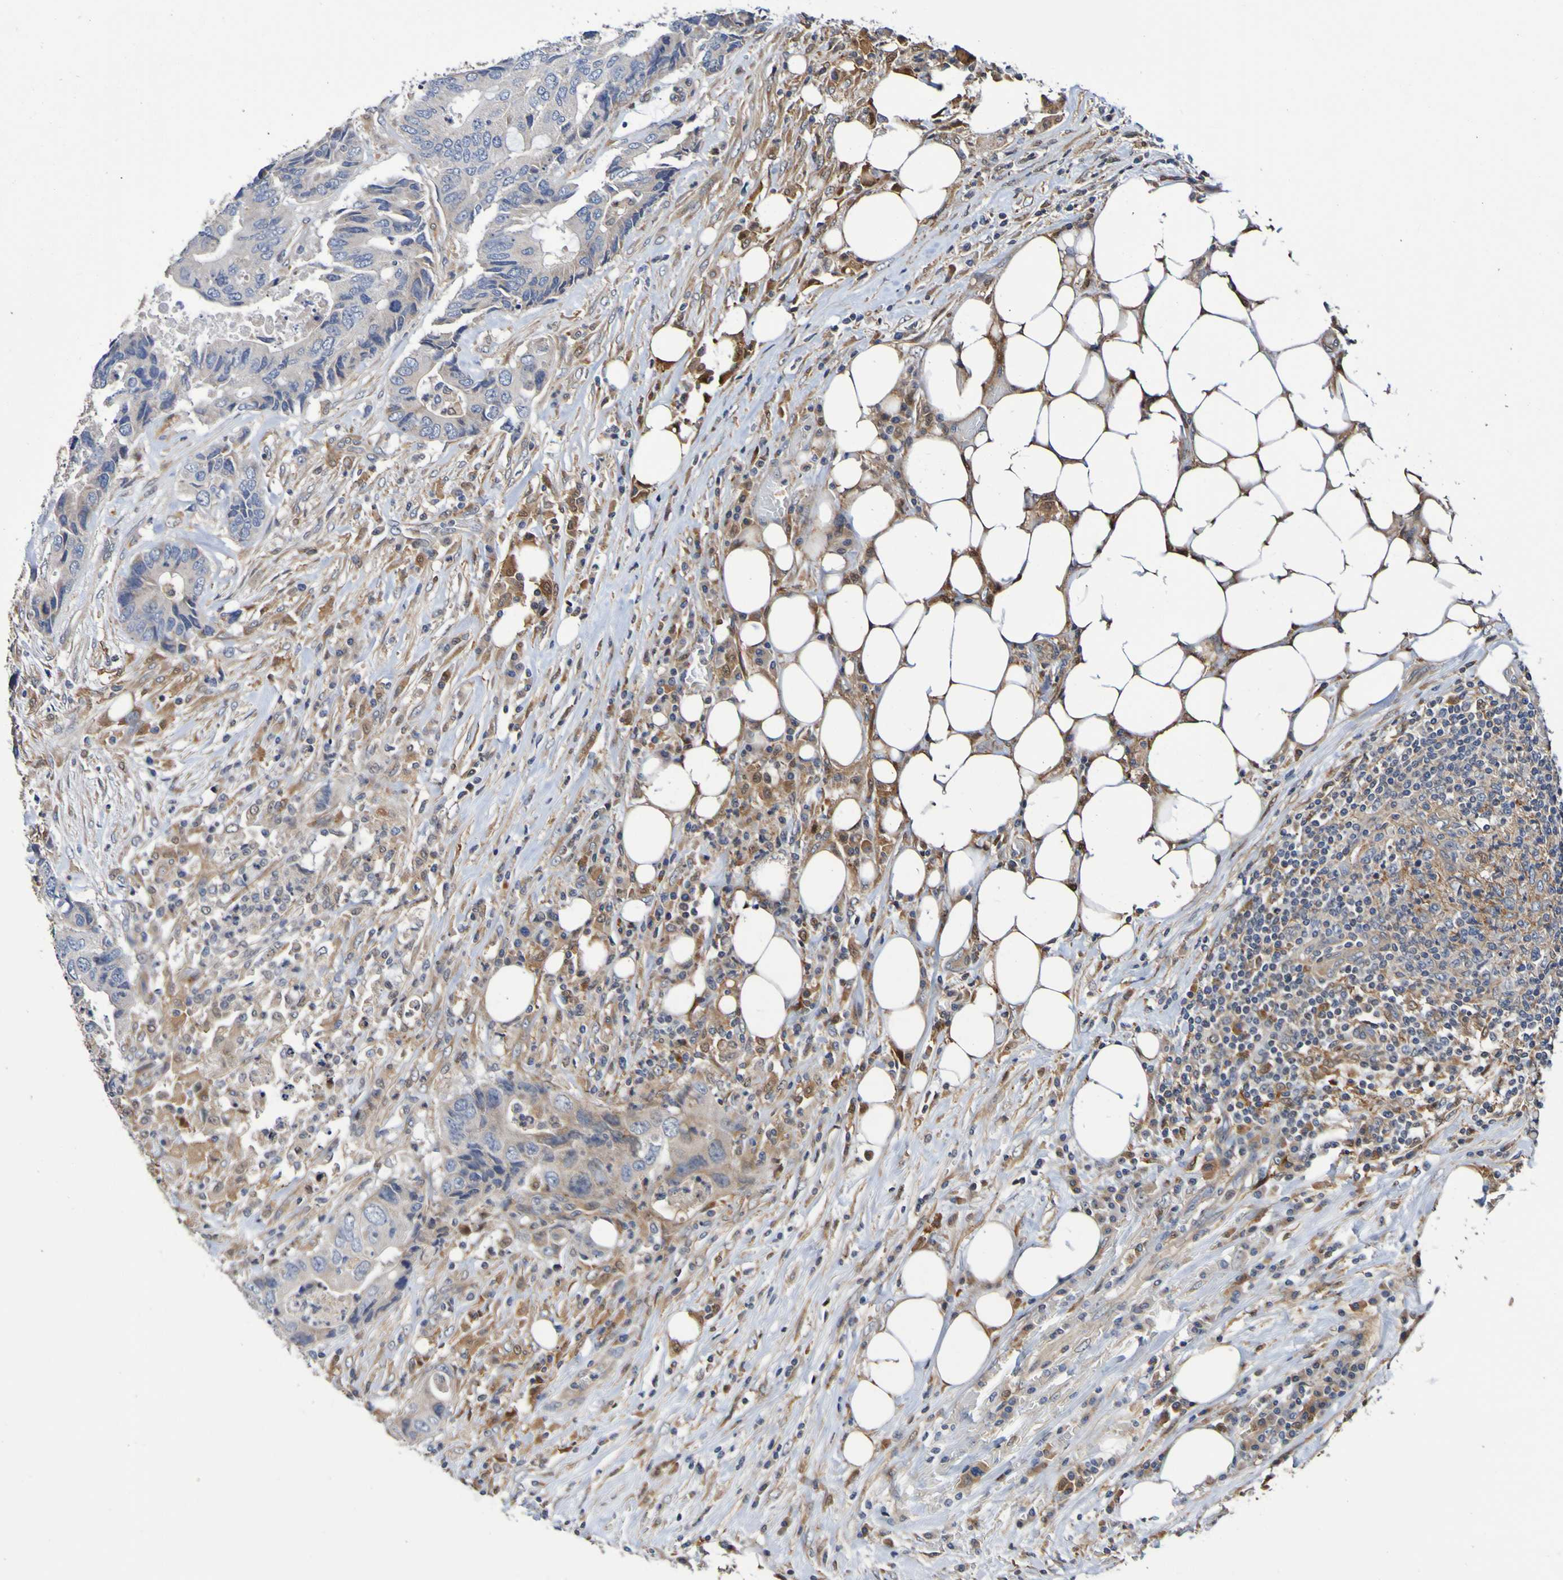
{"staining": {"intensity": "weak", "quantity": ">75%", "location": "cytoplasmic/membranous"}, "tissue": "colorectal cancer", "cell_type": "Tumor cells", "image_type": "cancer", "snomed": [{"axis": "morphology", "description": "Adenocarcinoma, NOS"}, {"axis": "topography", "description": "Colon"}], "caption": "Immunohistochemistry histopathology image of neoplastic tissue: human colorectal adenocarcinoma stained using IHC shows low levels of weak protein expression localized specifically in the cytoplasmic/membranous of tumor cells, appearing as a cytoplasmic/membranous brown color.", "gene": "METAP2", "patient": {"sex": "male", "age": 71}}